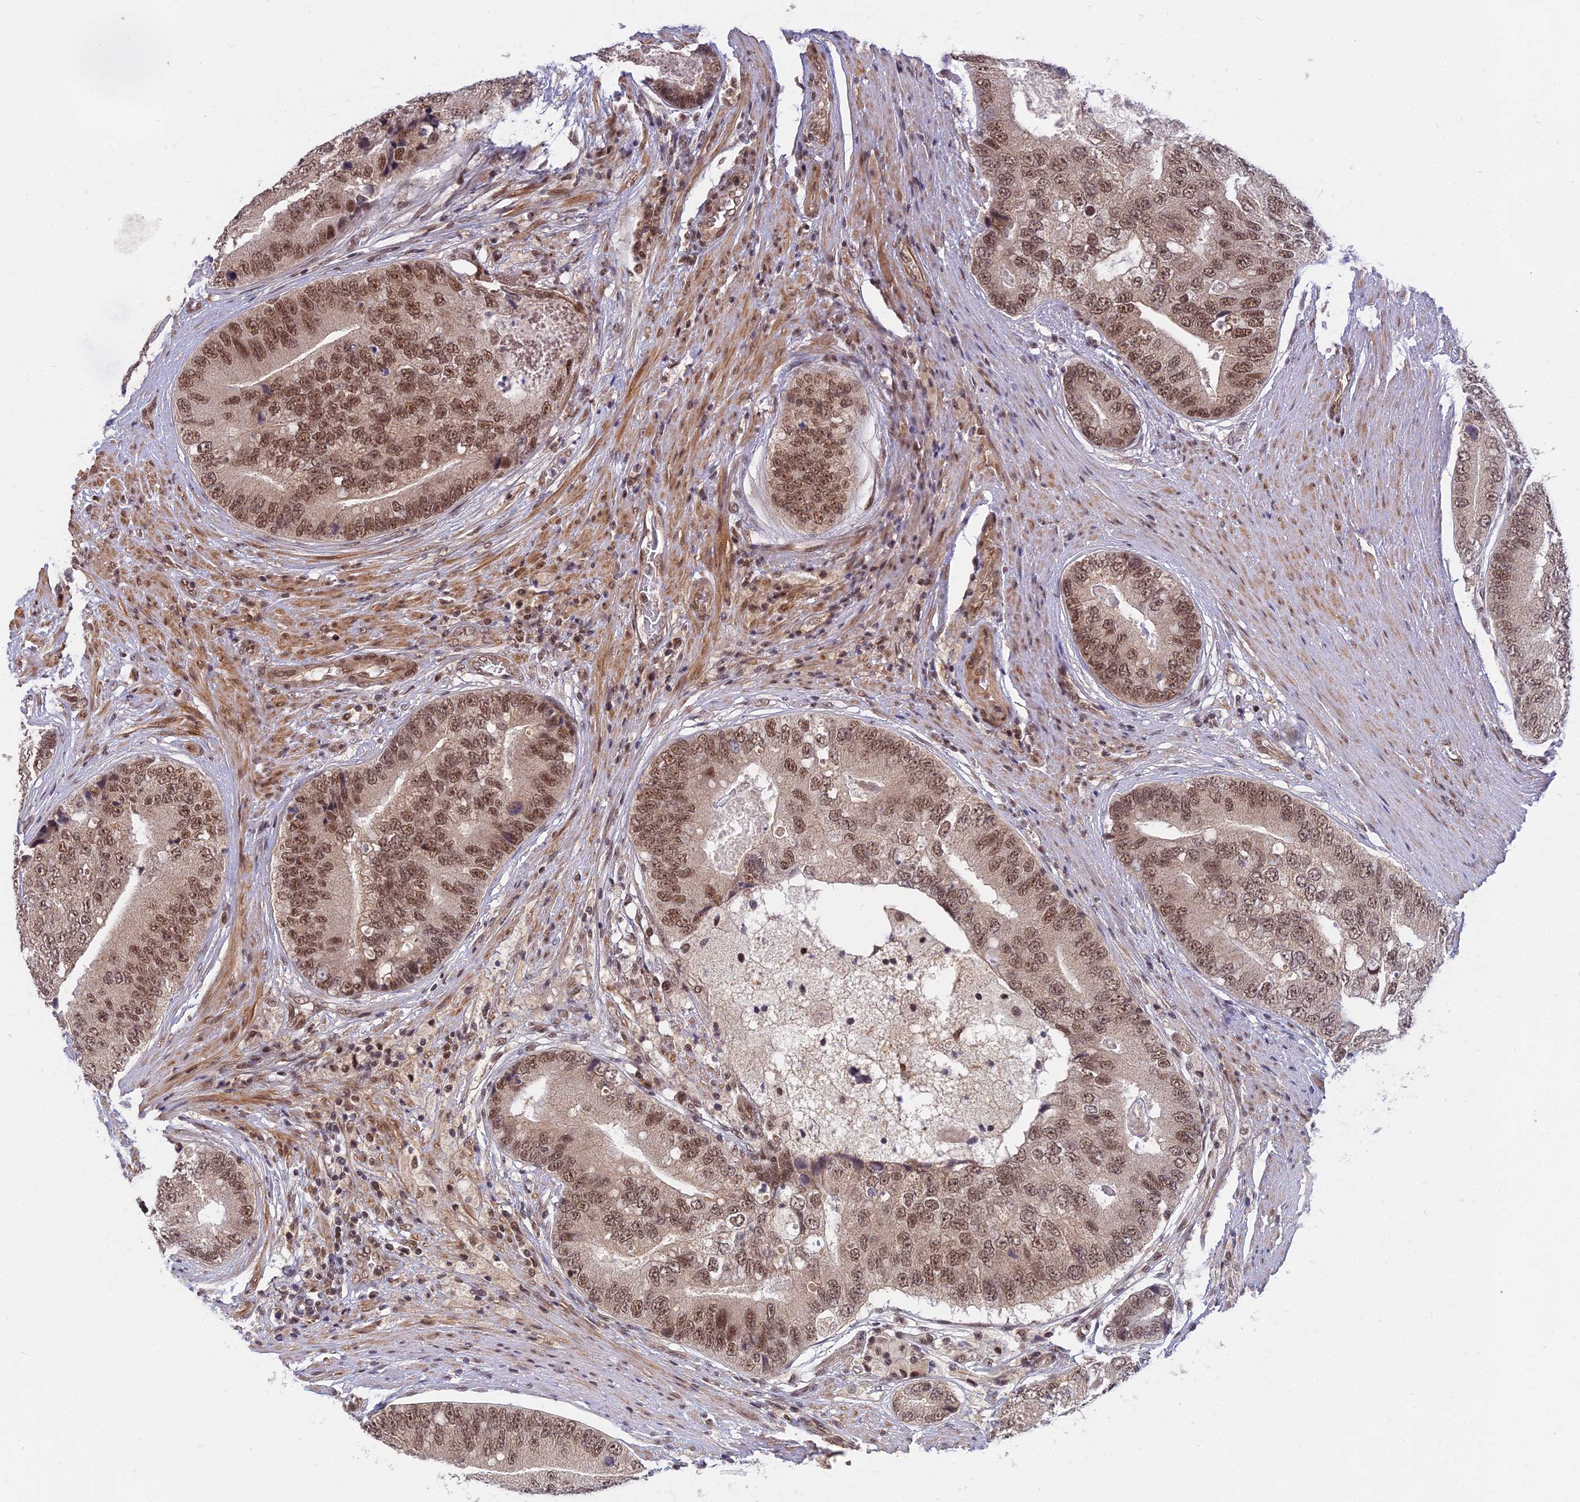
{"staining": {"intensity": "moderate", "quantity": ">75%", "location": "nuclear"}, "tissue": "prostate cancer", "cell_type": "Tumor cells", "image_type": "cancer", "snomed": [{"axis": "morphology", "description": "Adenocarcinoma, High grade"}, {"axis": "topography", "description": "Prostate"}], "caption": "Tumor cells reveal medium levels of moderate nuclear expression in approximately >75% of cells in human adenocarcinoma (high-grade) (prostate).", "gene": "TCEA2", "patient": {"sex": "male", "age": 70}}